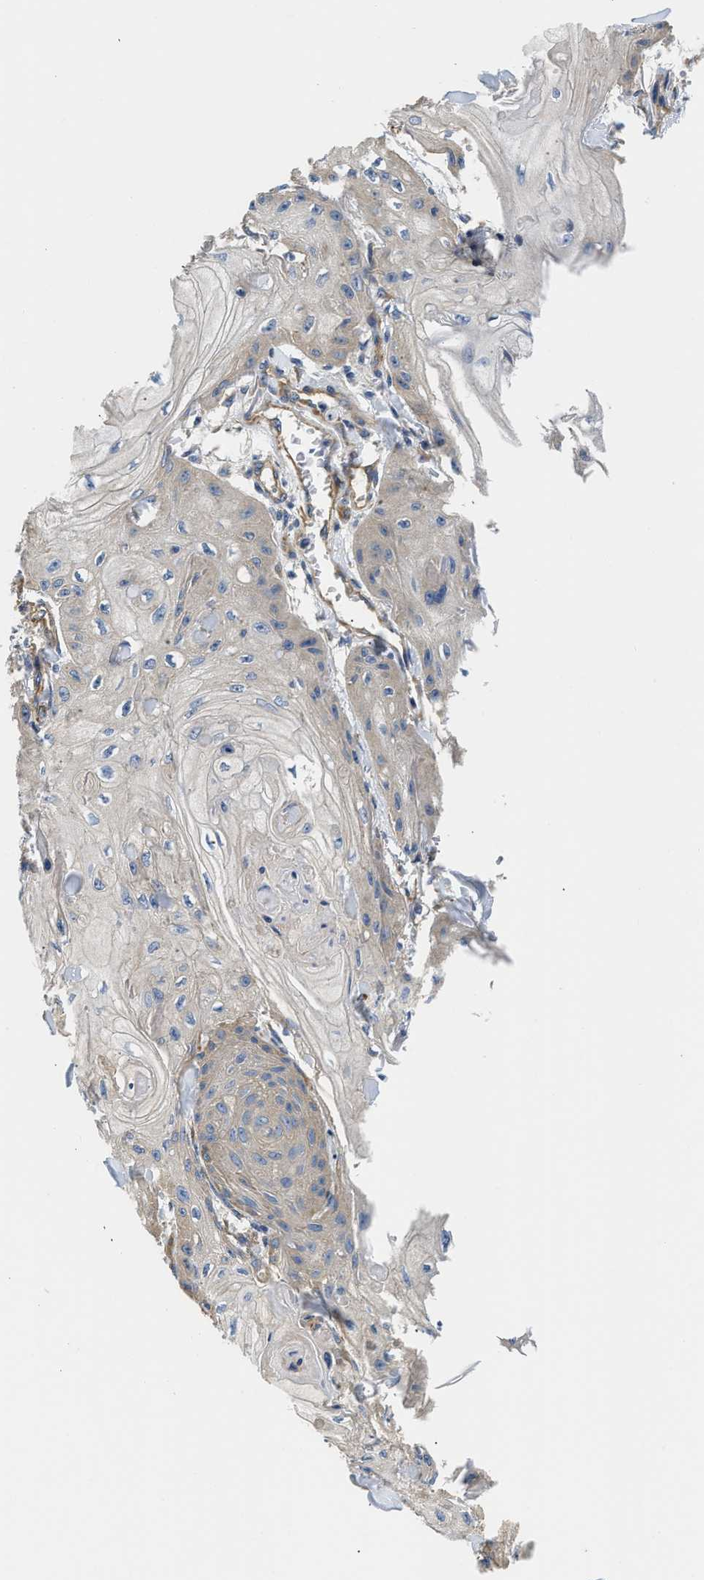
{"staining": {"intensity": "weak", "quantity": "25%-75%", "location": "cytoplasmic/membranous"}, "tissue": "skin cancer", "cell_type": "Tumor cells", "image_type": "cancer", "snomed": [{"axis": "morphology", "description": "Squamous cell carcinoma, NOS"}, {"axis": "topography", "description": "Skin"}], "caption": "Brown immunohistochemical staining in human skin cancer exhibits weak cytoplasmic/membranous expression in about 25%-75% of tumor cells.", "gene": "CSDE1", "patient": {"sex": "male", "age": 74}}